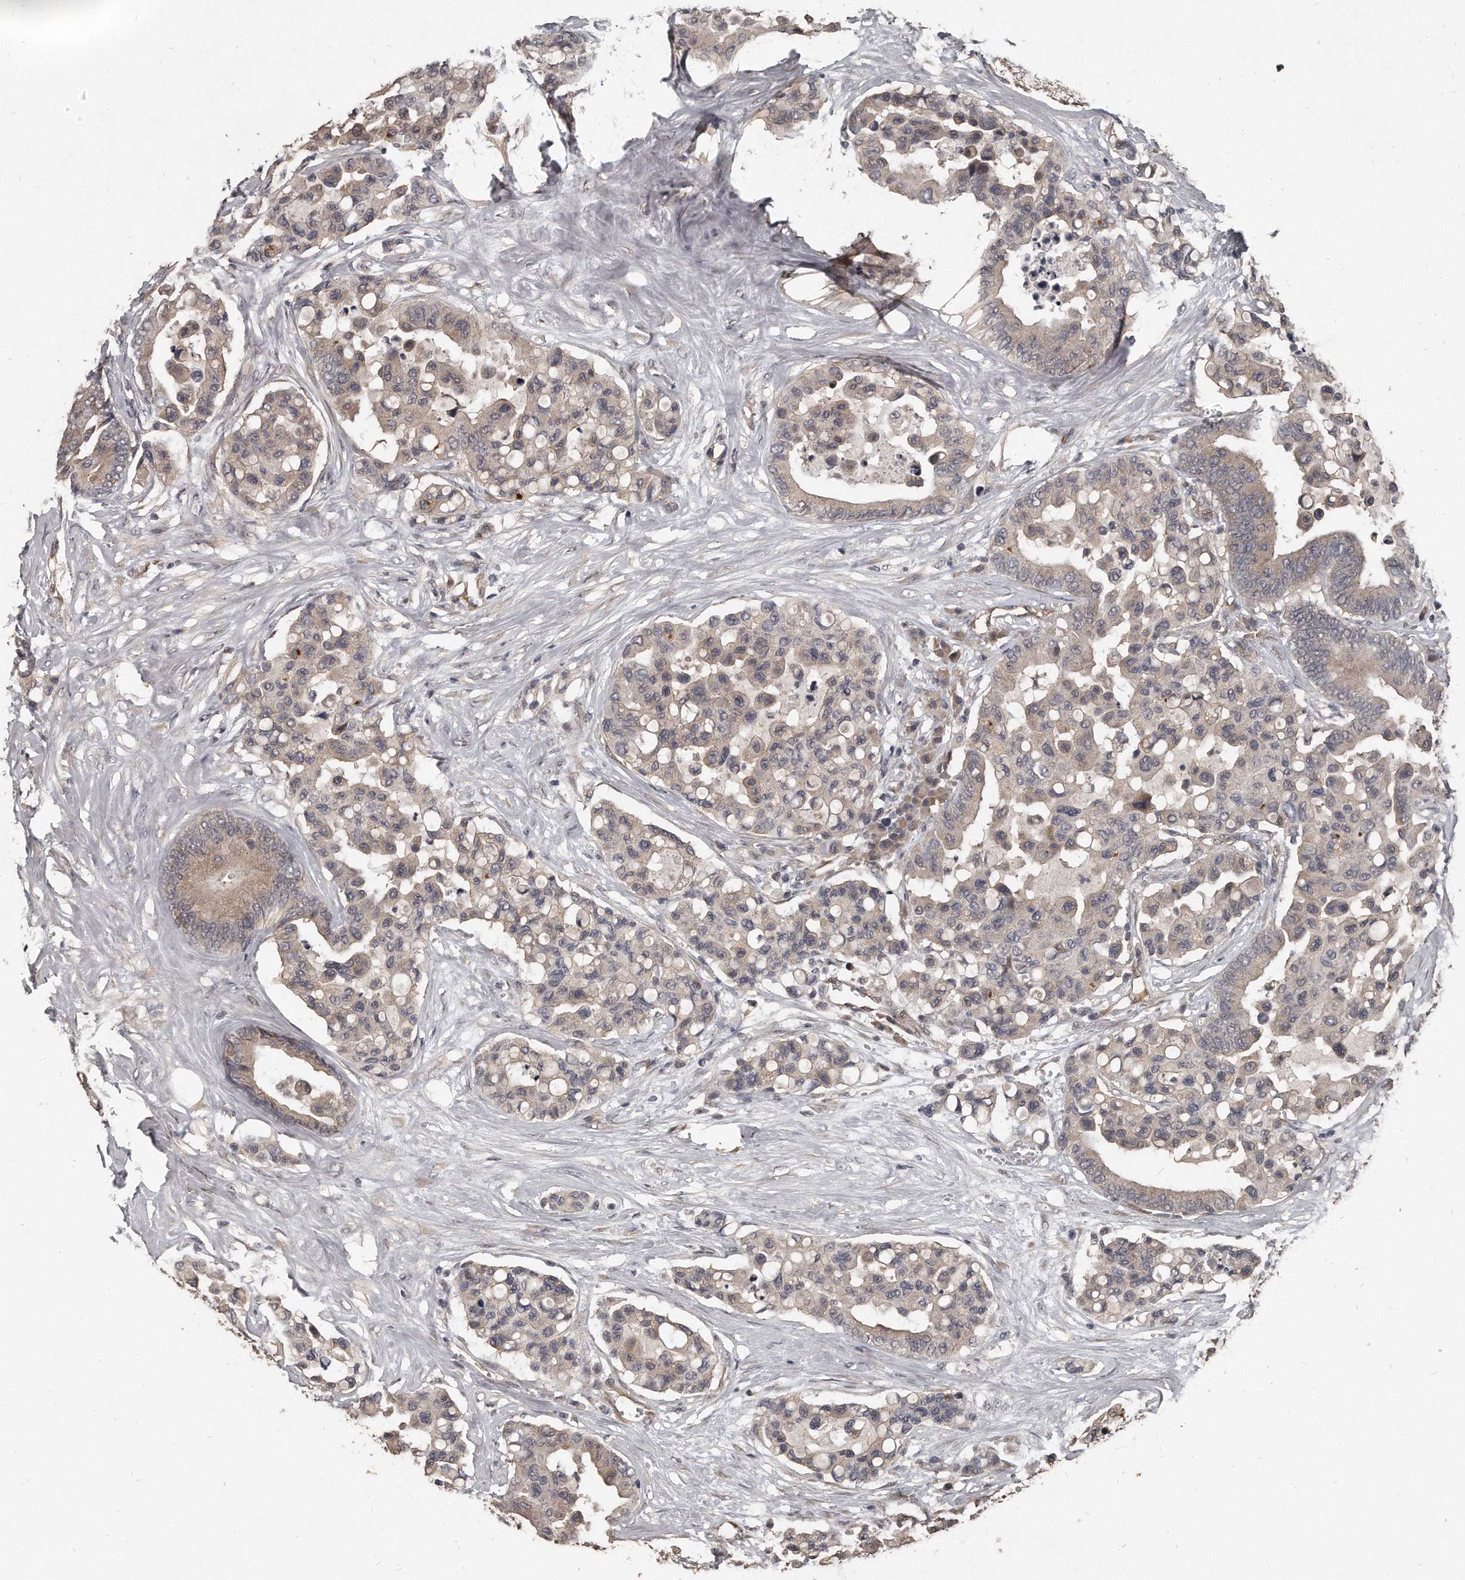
{"staining": {"intensity": "weak", "quantity": "25%-75%", "location": "cytoplasmic/membranous"}, "tissue": "colorectal cancer", "cell_type": "Tumor cells", "image_type": "cancer", "snomed": [{"axis": "morphology", "description": "Adenocarcinoma, NOS"}, {"axis": "topography", "description": "Colon"}], "caption": "This image shows immunohistochemistry (IHC) staining of colorectal cancer (adenocarcinoma), with low weak cytoplasmic/membranous staining in about 25%-75% of tumor cells.", "gene": "GRB10", "patient": {"sex": "male", "age": 82}}